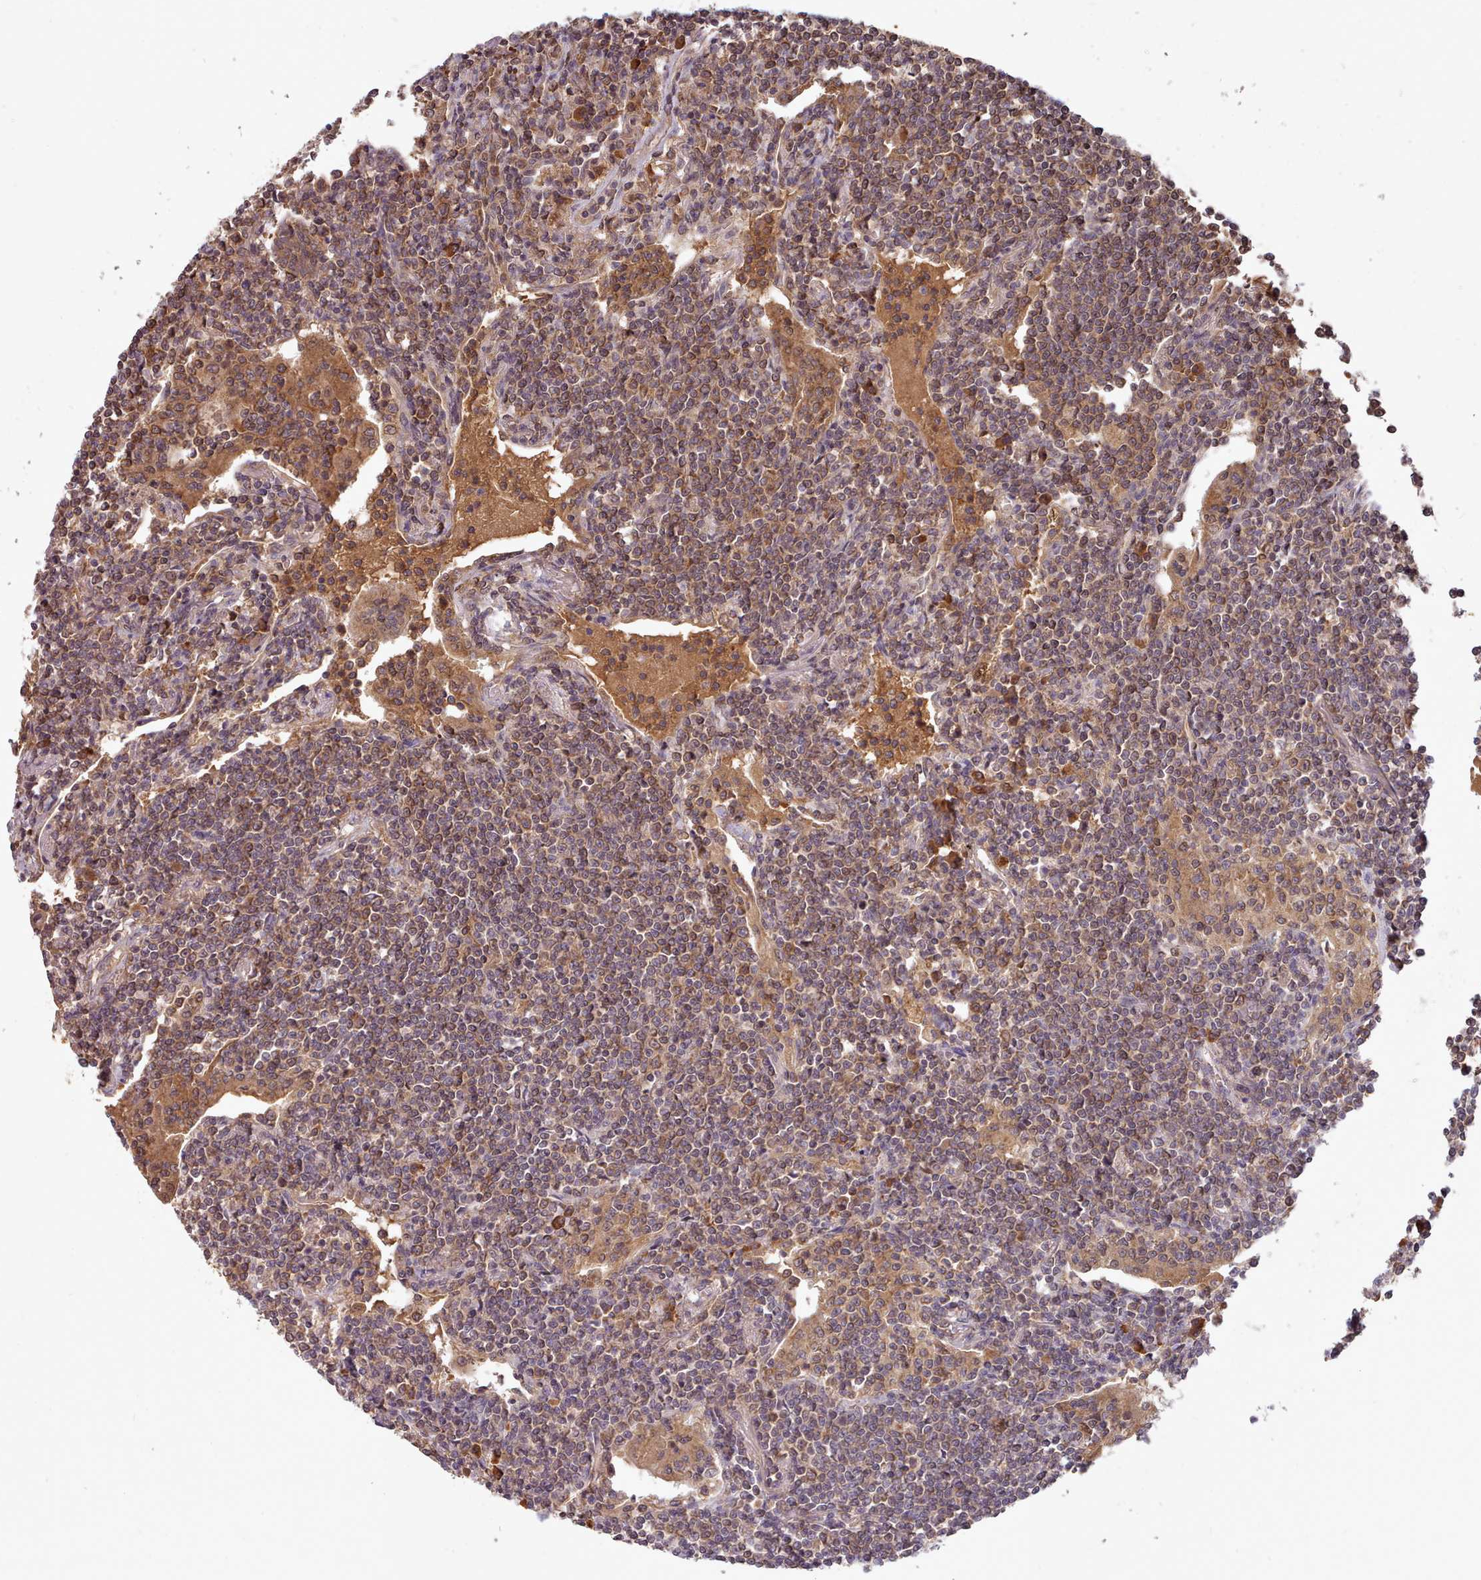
{"staining": {"intensity": "moderate", "quantity": ">75%", "location": "cytoplasmic/membranous"}, "tissue": "lymphoma", "cell_type": "Tumor cells", "image_type": "cancer", "snomed": [{"axis": "morphology", "description": "Malignant lymphoma, non-Hodgkin's type, Low grade"}, {"axis": "topography", "description": "Lung"}], "caption": "Immunohistochemical staining of human low-grade malignant lymphoma, non-Hodgkin's type displays moderate cytoplasmic/membranous protein expression in about >75% of tumor cells. Immunohistochemistry (ihc) stains the protein in brown and the nuclei are stained blue.", "gene": "PIP4P1", "patient": {"sex": "female", "age": 71}}